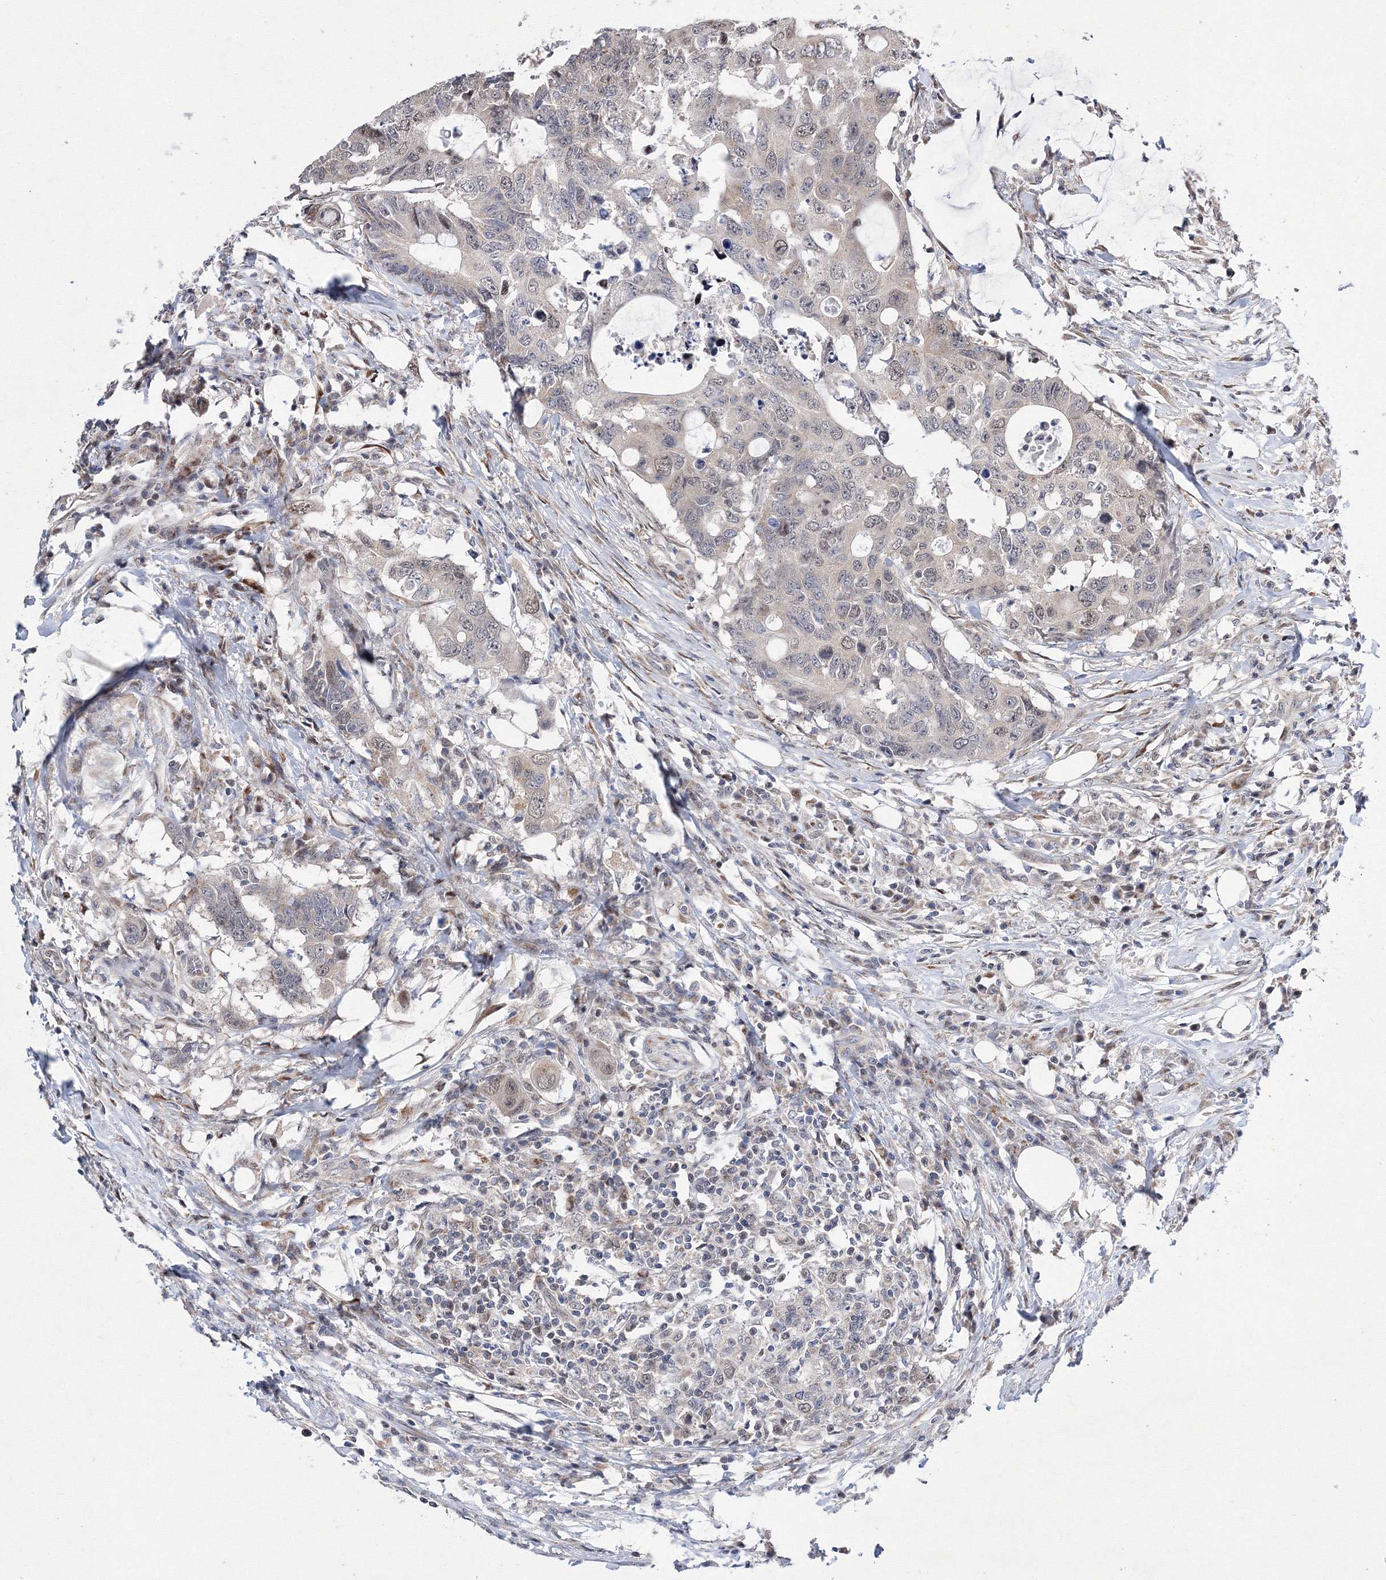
{"staining": {"intensity": "weak", "quantity": "<25%", "location": "nuclear"}, "tissue": "colorectal cancer", "cell_type": "Tumor cells", "image_type": "cancer", "snomed": [{"axis": "morphology", "description": "Adenocarcinoma, NOS"}, {"axis": "topography", "description": "Colon"}], "caption": "High magnification brightfield microscopy of colorectal cancer (adenocarcinoma) stained with DAB (brown) and counterstained with hematoxylin (blue): tumor cells show no significant staining.", "gene": "GPN1", "patient": {"sex": "male", "age": 71}}